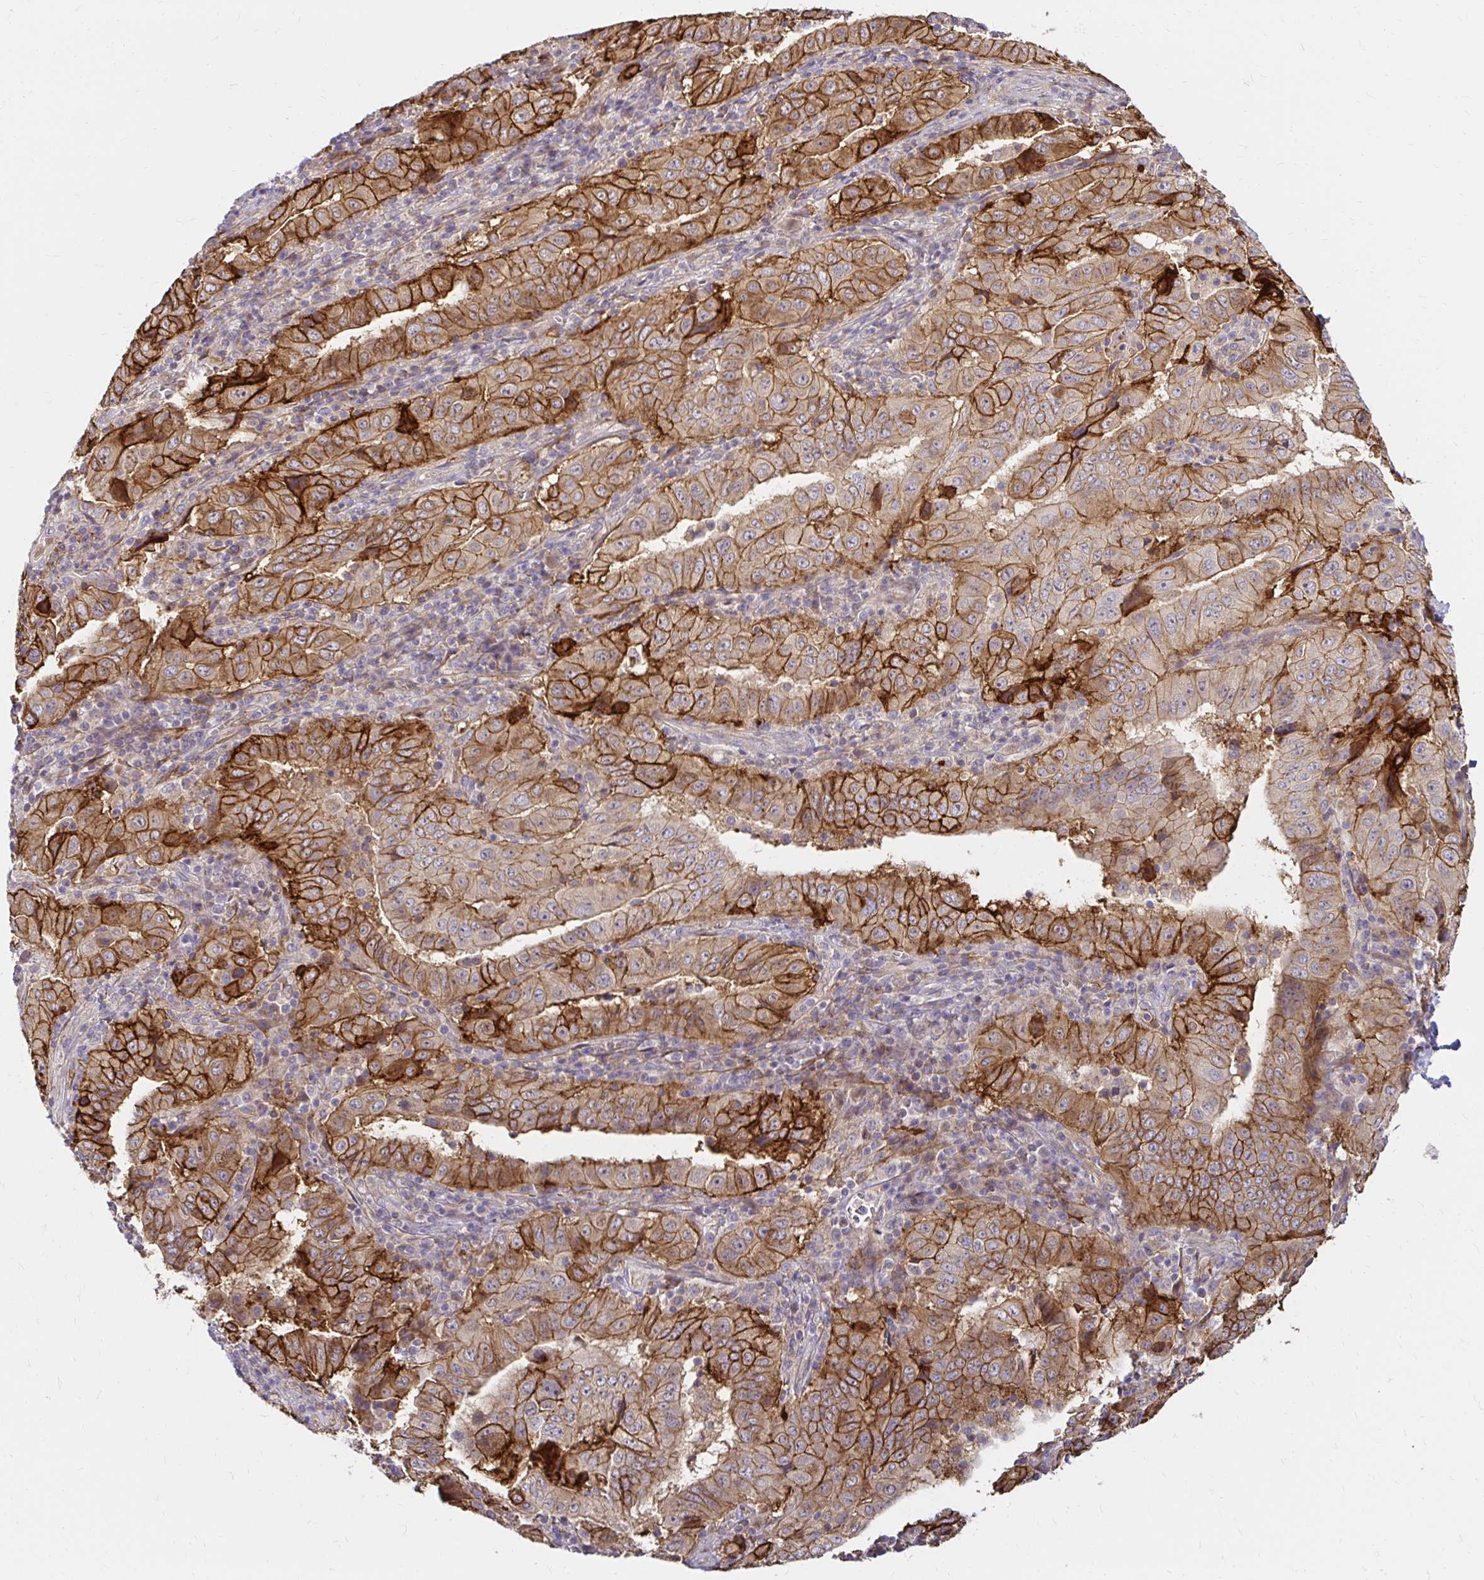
{"staining": {"intensity": "strong", "quantity": "25%-75%", "location": "cytoplasmic/membranous"}, "tissue": "pancreatic cancer", "cell_type": "Tumor cells", "image_type": "cancer", "snomed": [{"axis": "morphology", "description": "Adenocarcinoma, NOS"}, {"axis": "topography", "description": "Pancreas"}], "caption": "Tumor cells display high levels of strong cytoplasmic/membranous expression in about 25%-75% of cells in pancreatic adenocarcinoma.", "gene": "ITGA2", "patient": {"sex": "male", "age": 63}}